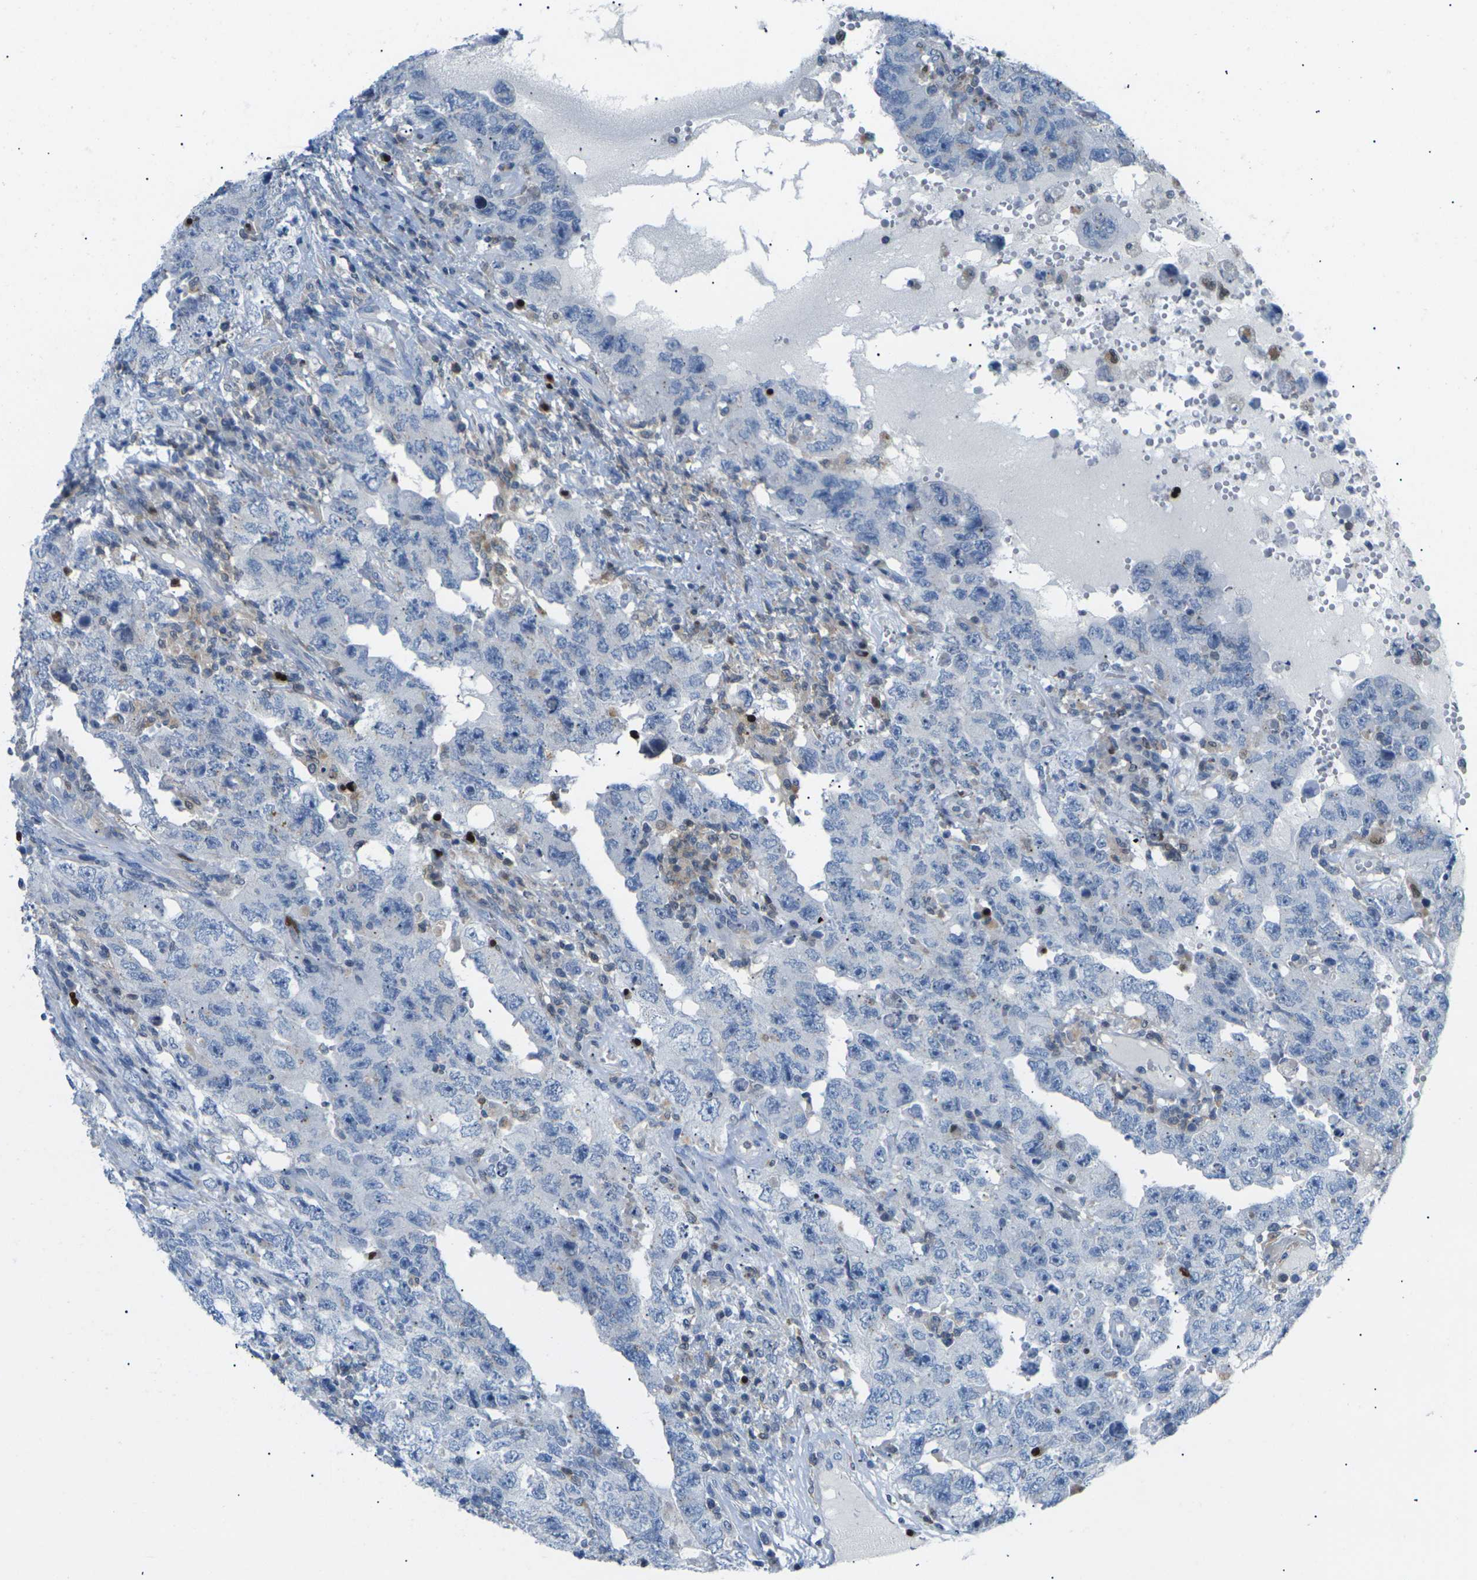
{"staining": {"intensity": "negative", "quantity": "none", "location": "none"}, "tissue": "testis cancer", "cell_type": "Tumor cells", "image_type": "cancer", "snomed": [{"axis": "morphology", "description": "Carcinoma, Embryonal, NOS"}, {"axis": "topography", "description": "Testis"}], "caption": "A micrograph of human embryonal carcinoma (testis) is negative for staining in tumor cells.", "gene": "RPS6KA3", "patient": {"sex": "male", "age": 26}}